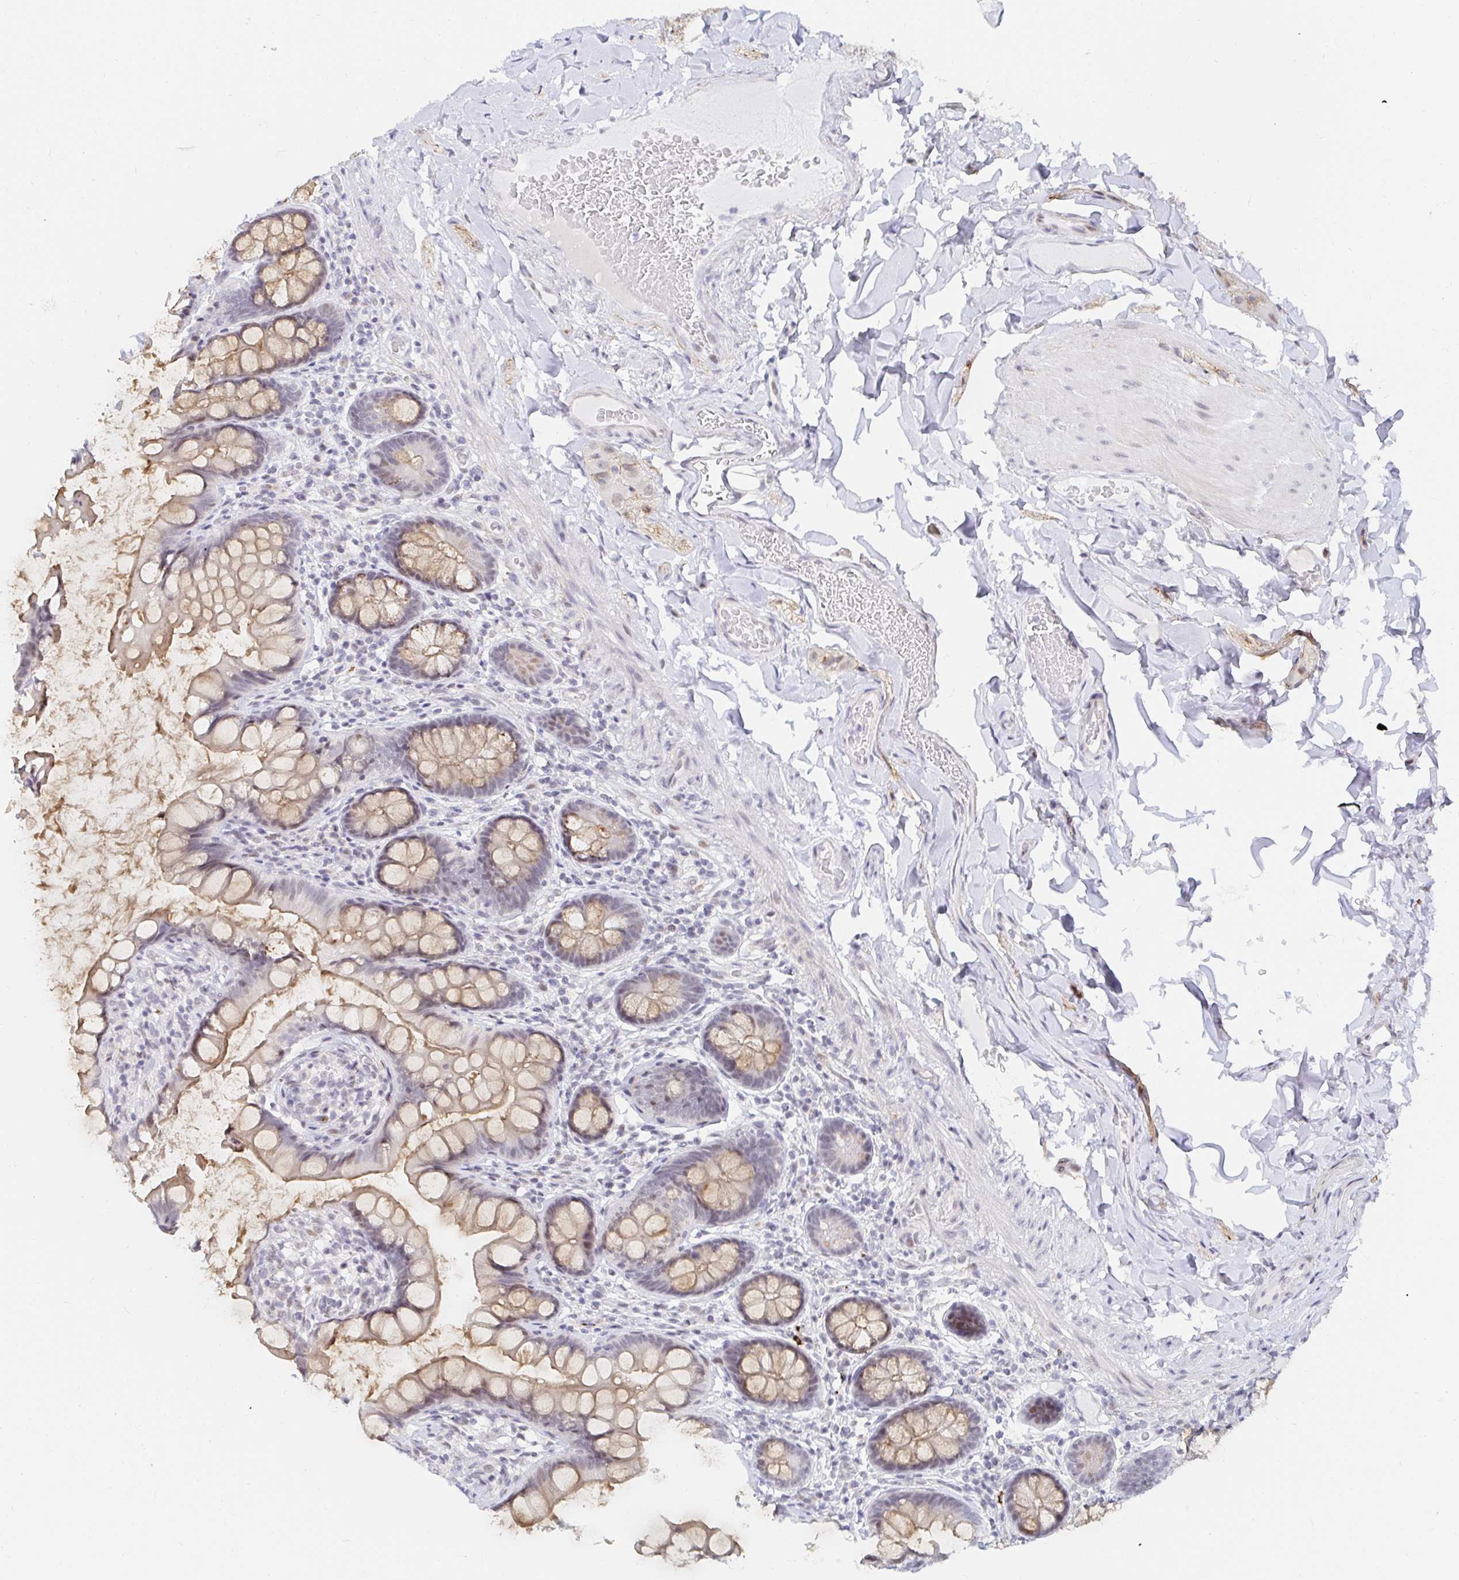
{"staining": {"intensity": "moderate", "quantity": "25%-75%", "location": "cytoplasmic/membranous"}, "tissue": "small intestine", "cell_type": "Glandular cells", "image_type": "normal", "snomed": [{"axis": "morphology", "description": "Normal tissue, NOS"}, {"axis": "topography", "description": "Small intestine"}], "caption": "A brown stain labels moderate cytoplasmic/membranous positivity of a protein in glandular cells of benign human small intestine.", "gene": "COL28A1", "patient": {"sex": "male", "age": 70}}